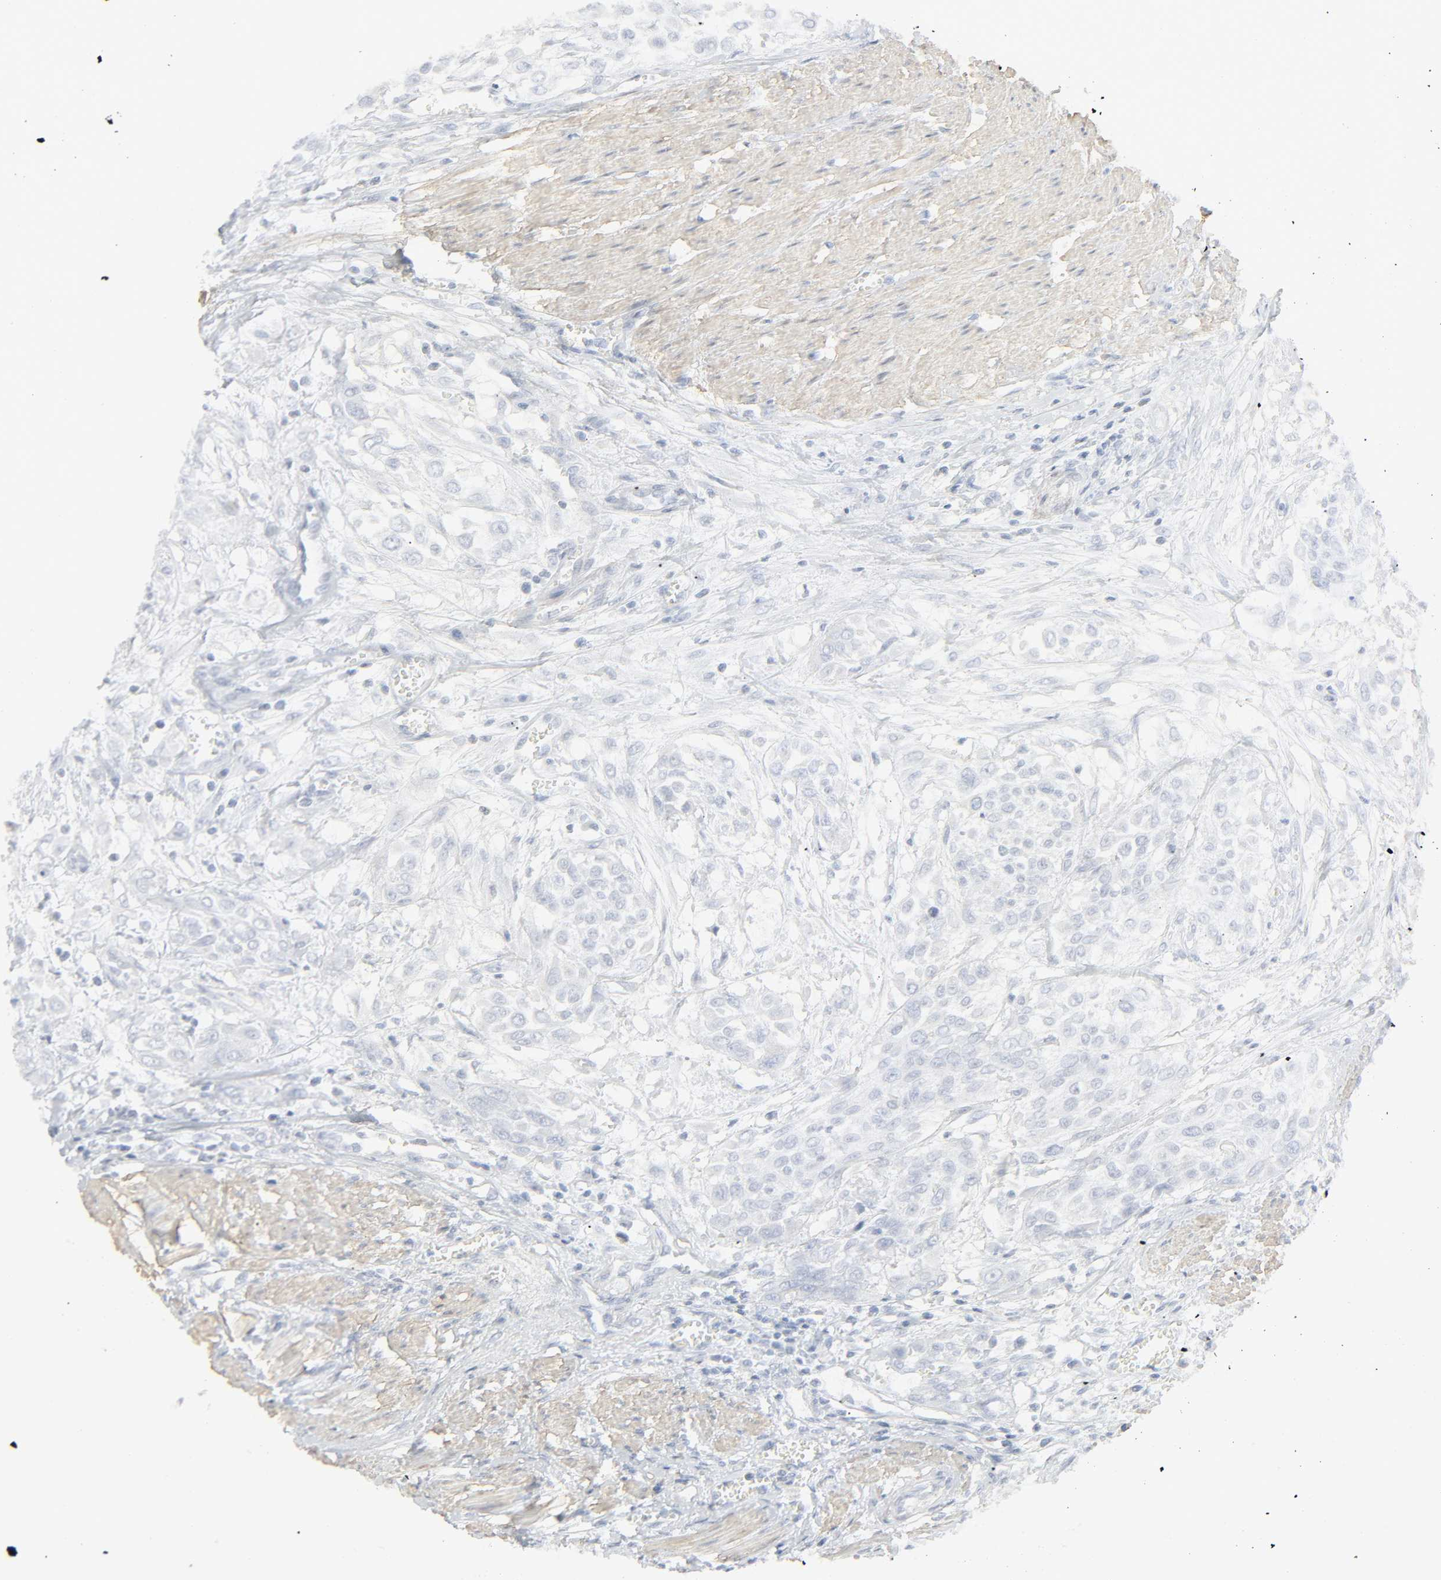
{"staining": {"intensity": "negative", "quantity": "none", "location": "none"}, "tissue": "urothelial cancer", "cell_type": "Tumor cells", "image_type": "cancer", "snomed": [{"axis": "morphology", "description": "Urothelial carcinoma, High grade"}, {"axis": "topography", "description": "Urinary bladder"}], "caption": "Tumor cells show no significant expression in urothelial carcinoma (high-grade).", "gene": "ZBTB16", "patient": {"sex": "male", "age": 57}}